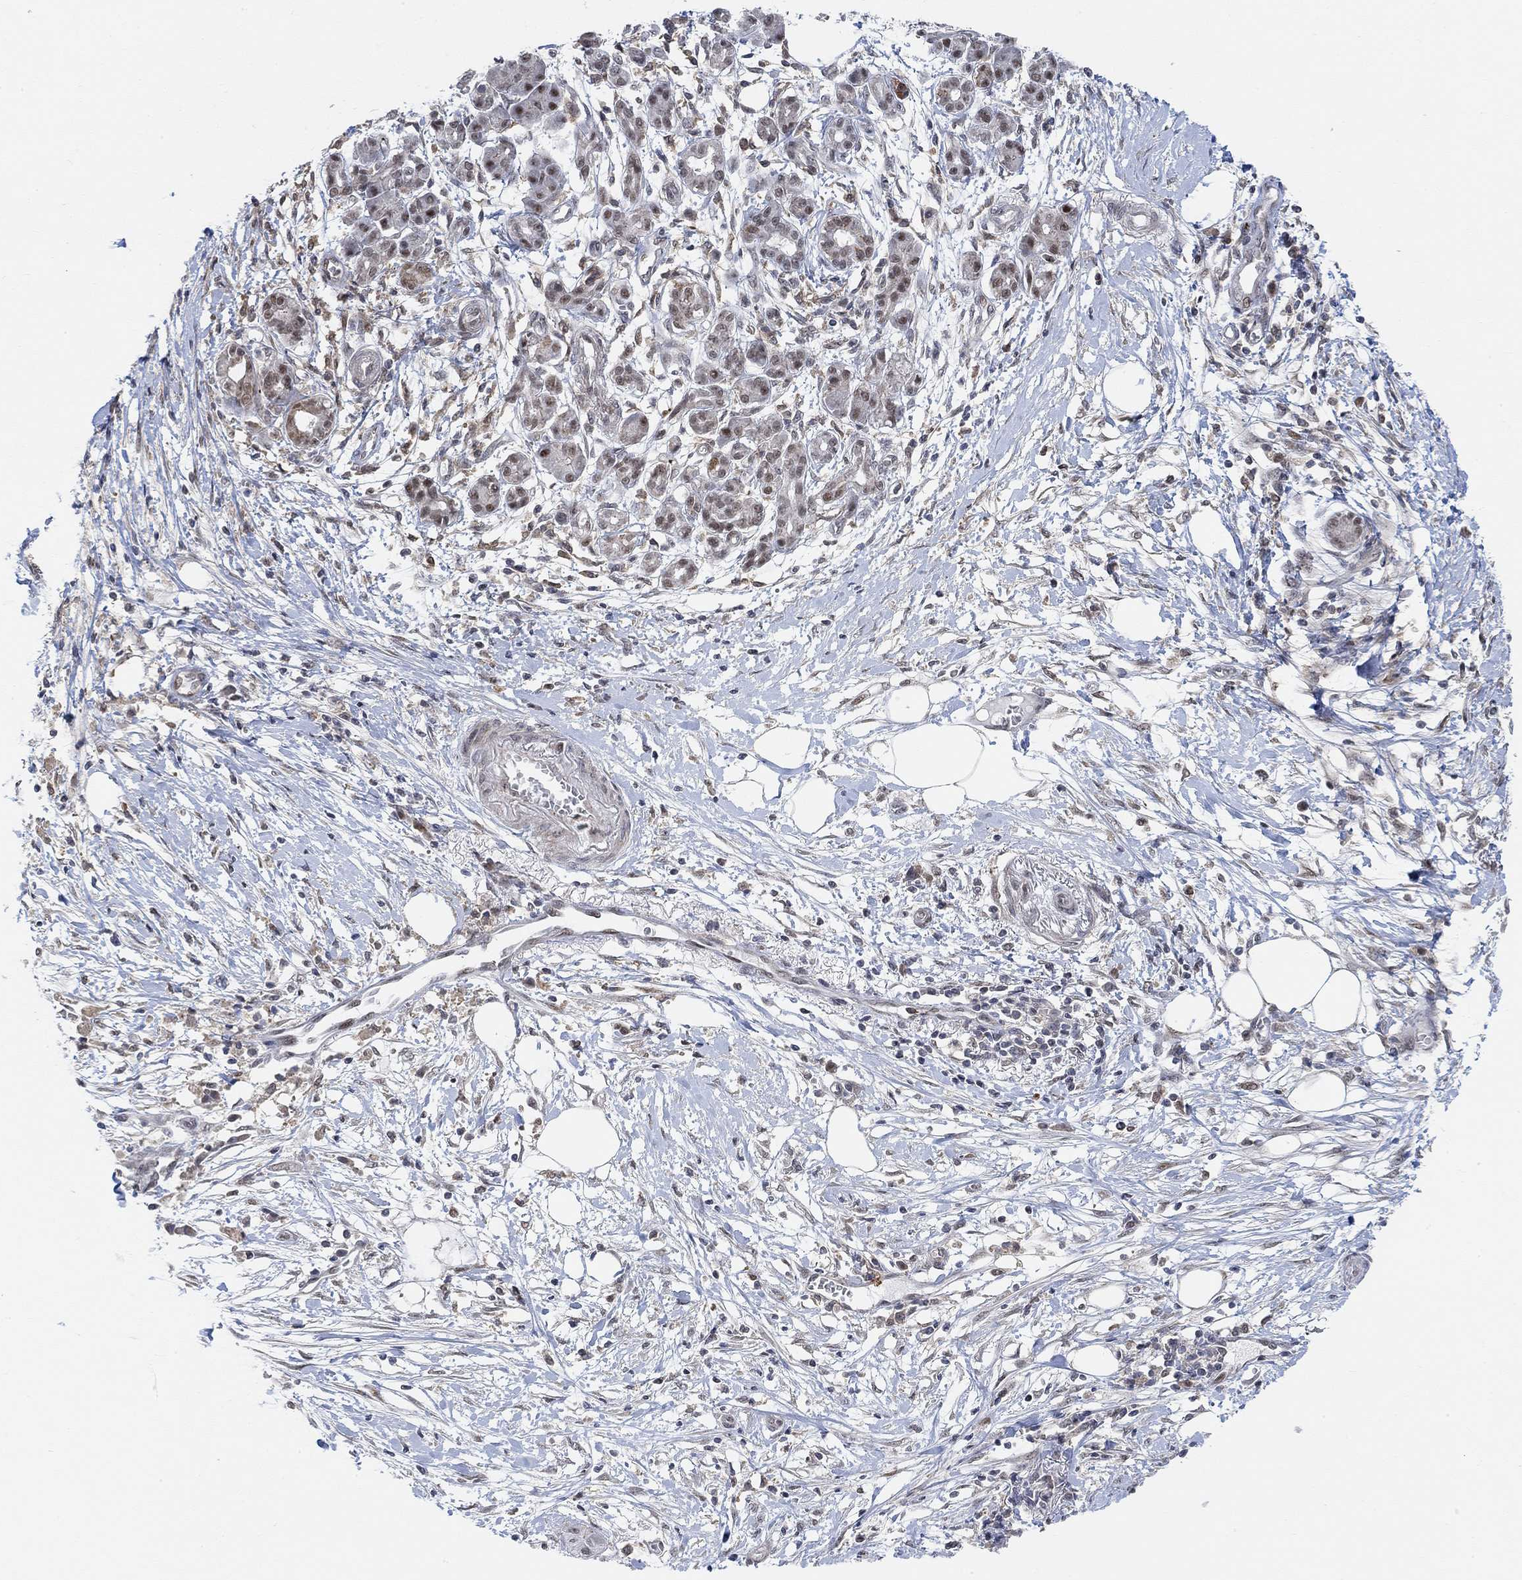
{"staining": {"intensity": "moderate", "quantity": "<25%", "location": "nuclear"}, "tissue": "pancreatic cancer", "cell_type": "Tumor cells", "image_type": "cancer", "snomed": [{"axis": "morphology", "description": "Adenocarcinoma, NOS"}, {"axis": "topography", "description": "Pancreas"}], "caption": "Immunohistochemistry (IHC) micrograph of human pancreatic adenocarcinoma stained for a protein (brown), which displays low levels of moderate nuclear staining in about <25% of tumor cells.", "gene": "PWWP2B", "patient": {"sex": "male", "age": 72}}